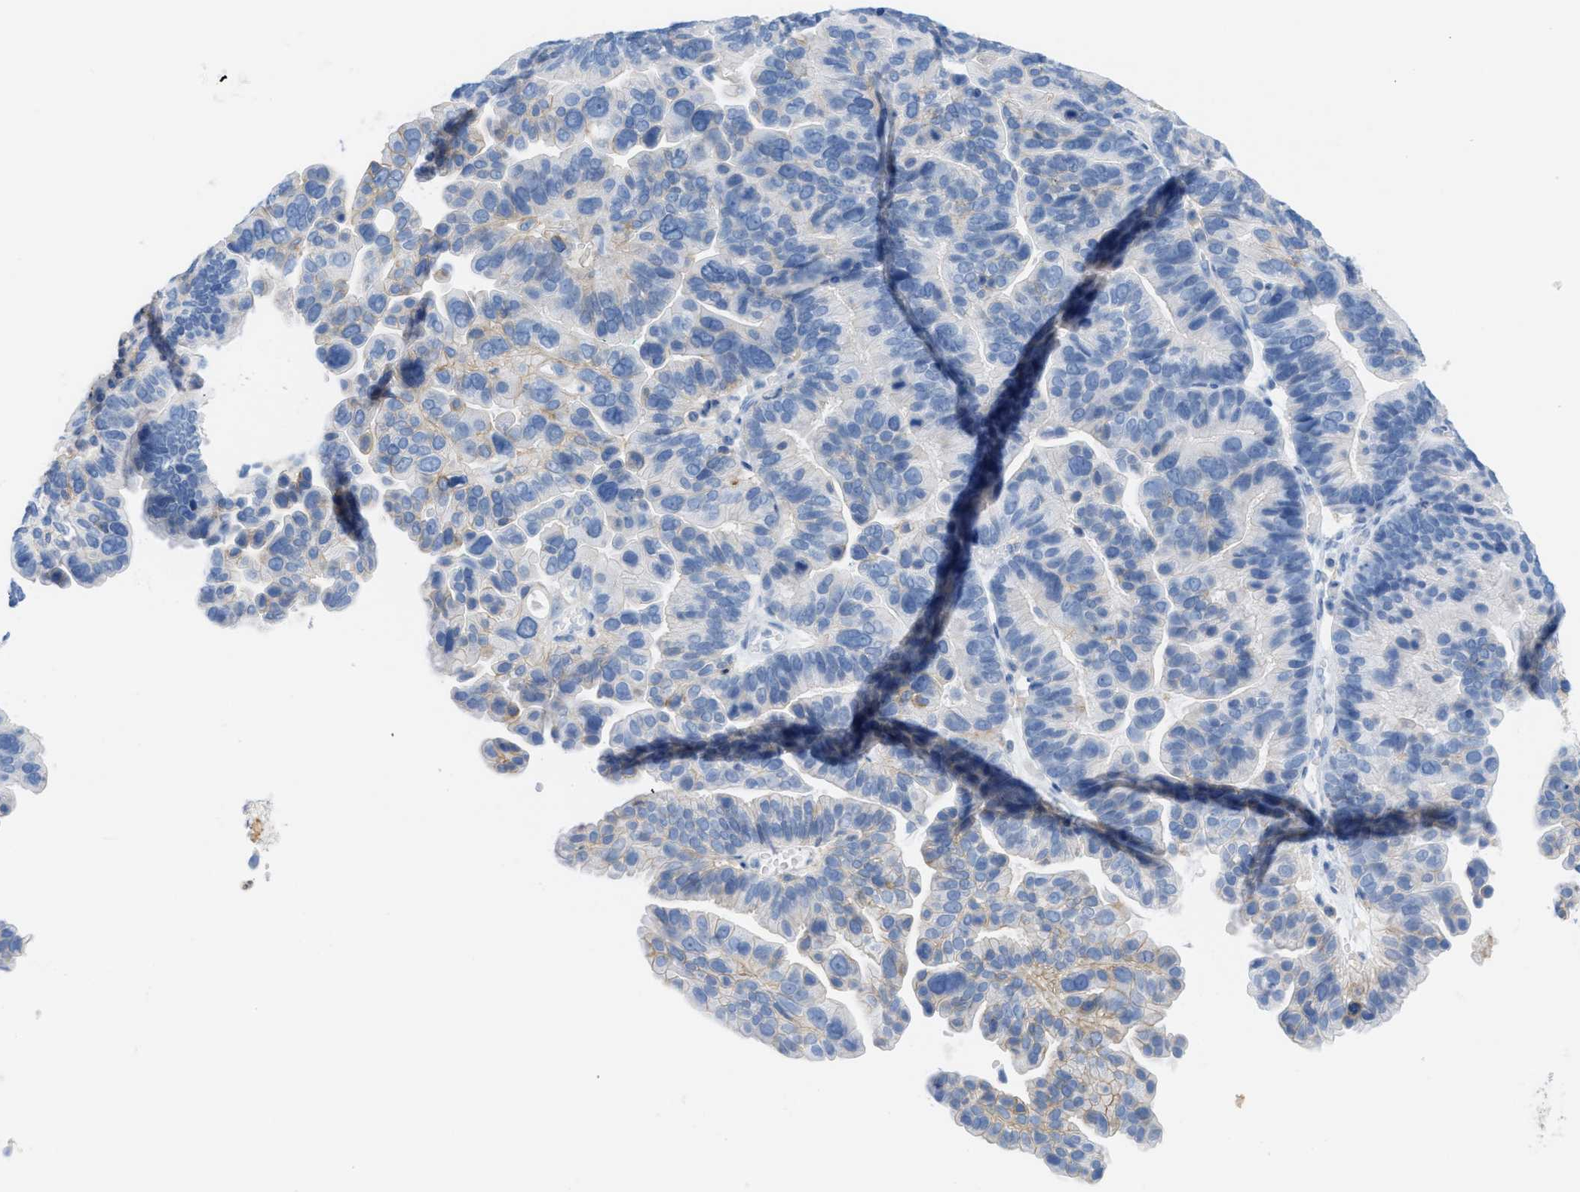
{"staining": {"intensity": "negative", "quantity": "none", "location": "none"}, "tissue": "ovarian cancer", "cell_type": "Tumor cells", "image_type": "cancer", "snomed": [{"axis": "morphology", "description": "Cystadenocarcinoma, serous, NOS"}, {"axis": "topography", "description": "Ovary"}], "caption": "Immunohistochemistry of human serous cystadenocarcinoma (ovarian) demonstrates no expression in tumor cells.", "gene": "SLC3A2", "patient": {"sex": "female", "age": 56}}